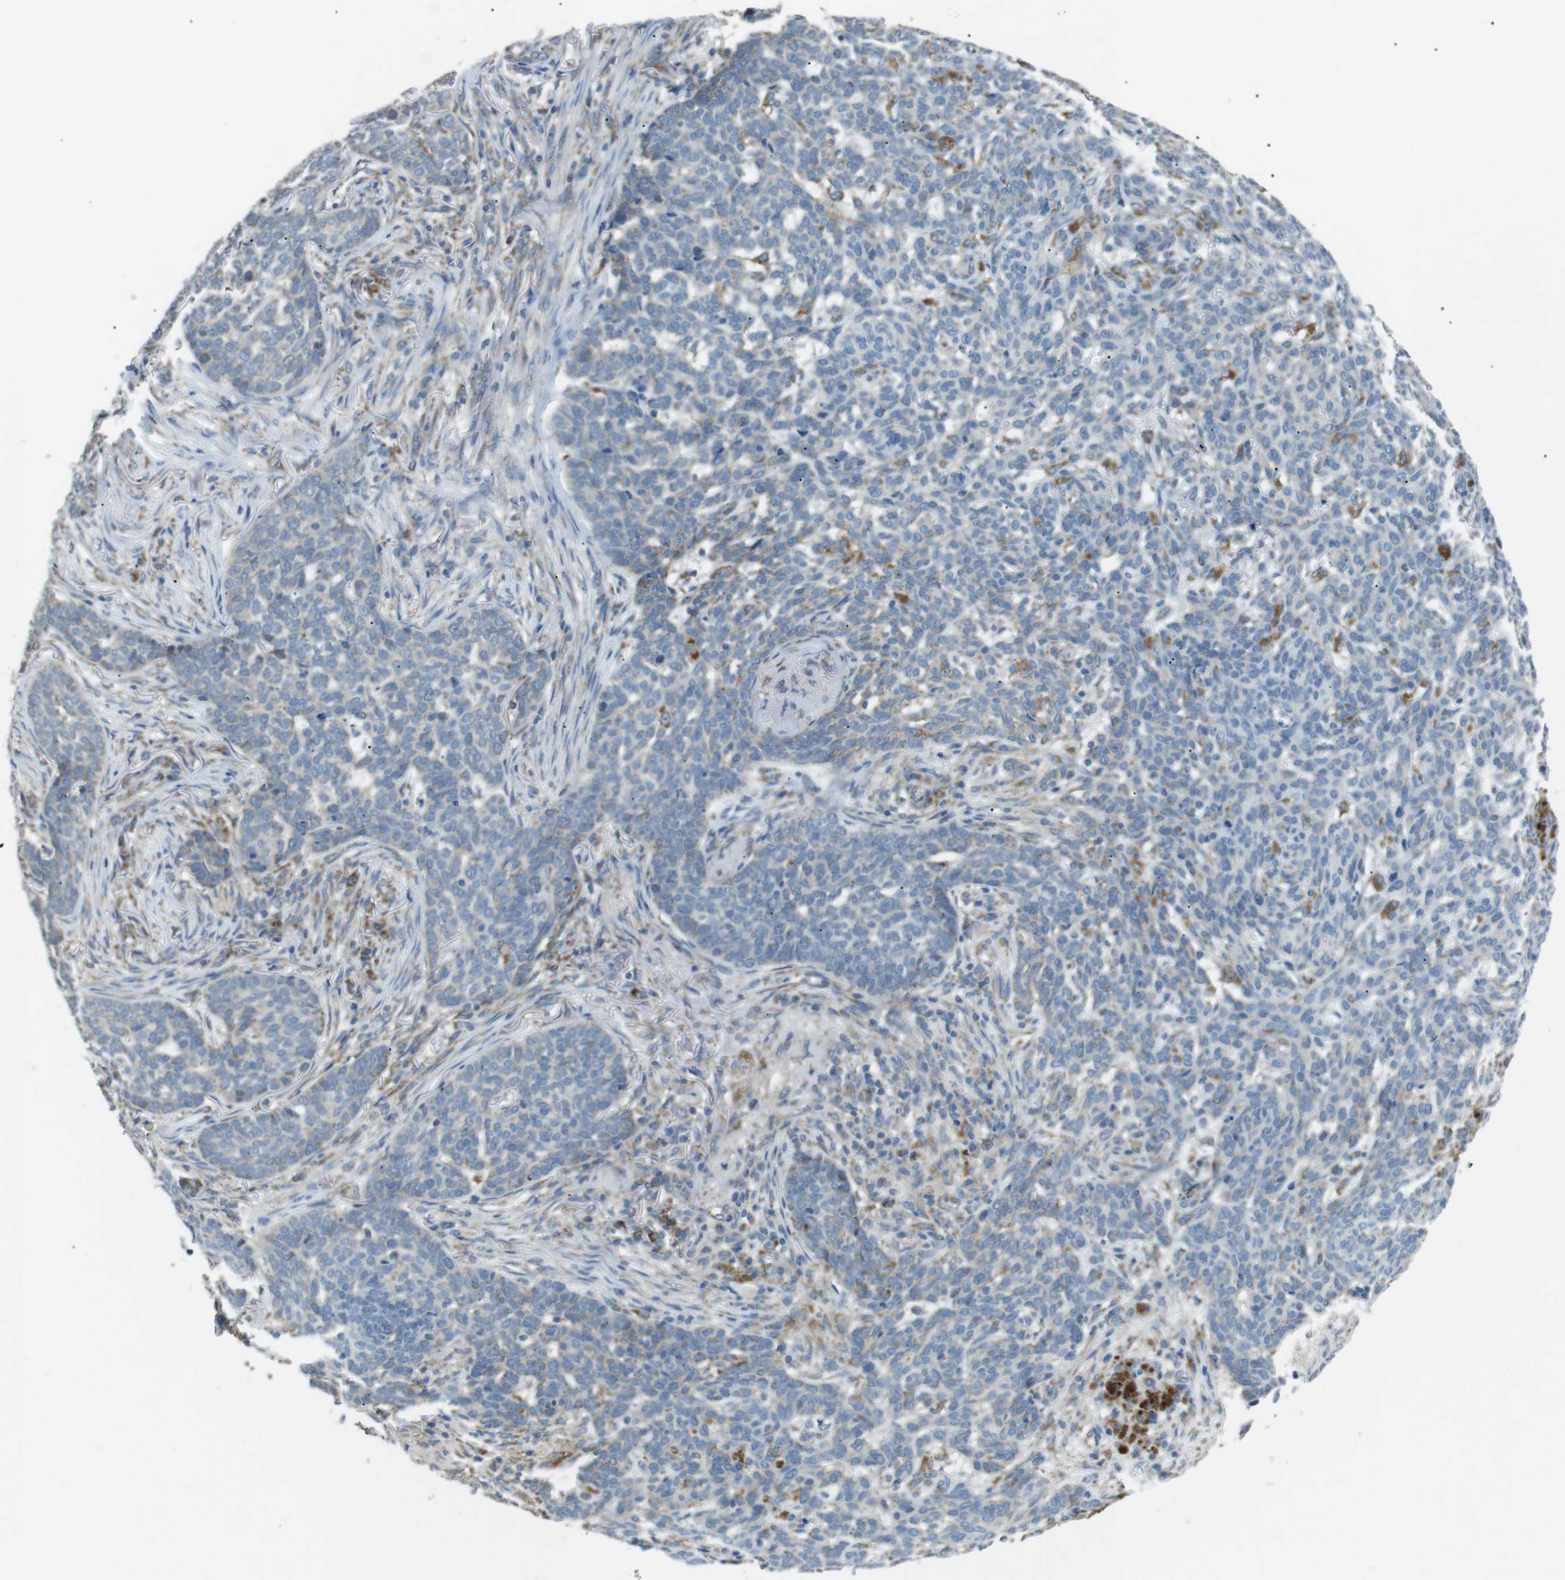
{"staining": {"intensity": "moderate", "quantity": "<25%", "location": "cytoplasmic/membranous"}, "tissue": "skin cancer", "cell_type": "Tumor cells", "image_type": "cancer", "snomed": [{"axis": "morphology", "description": "Basal cell carcinoma"}, {"axis": "topography", "description": "Skin"}], "caption": "Skin cancer stained with DAB immunohistochemistry demonstrates low levels of moderate cytoplasmic/membranous staining in about <25% of tumor cells.", "gene": "BACE1", "patient": {"sex": "male", "age": 85}}